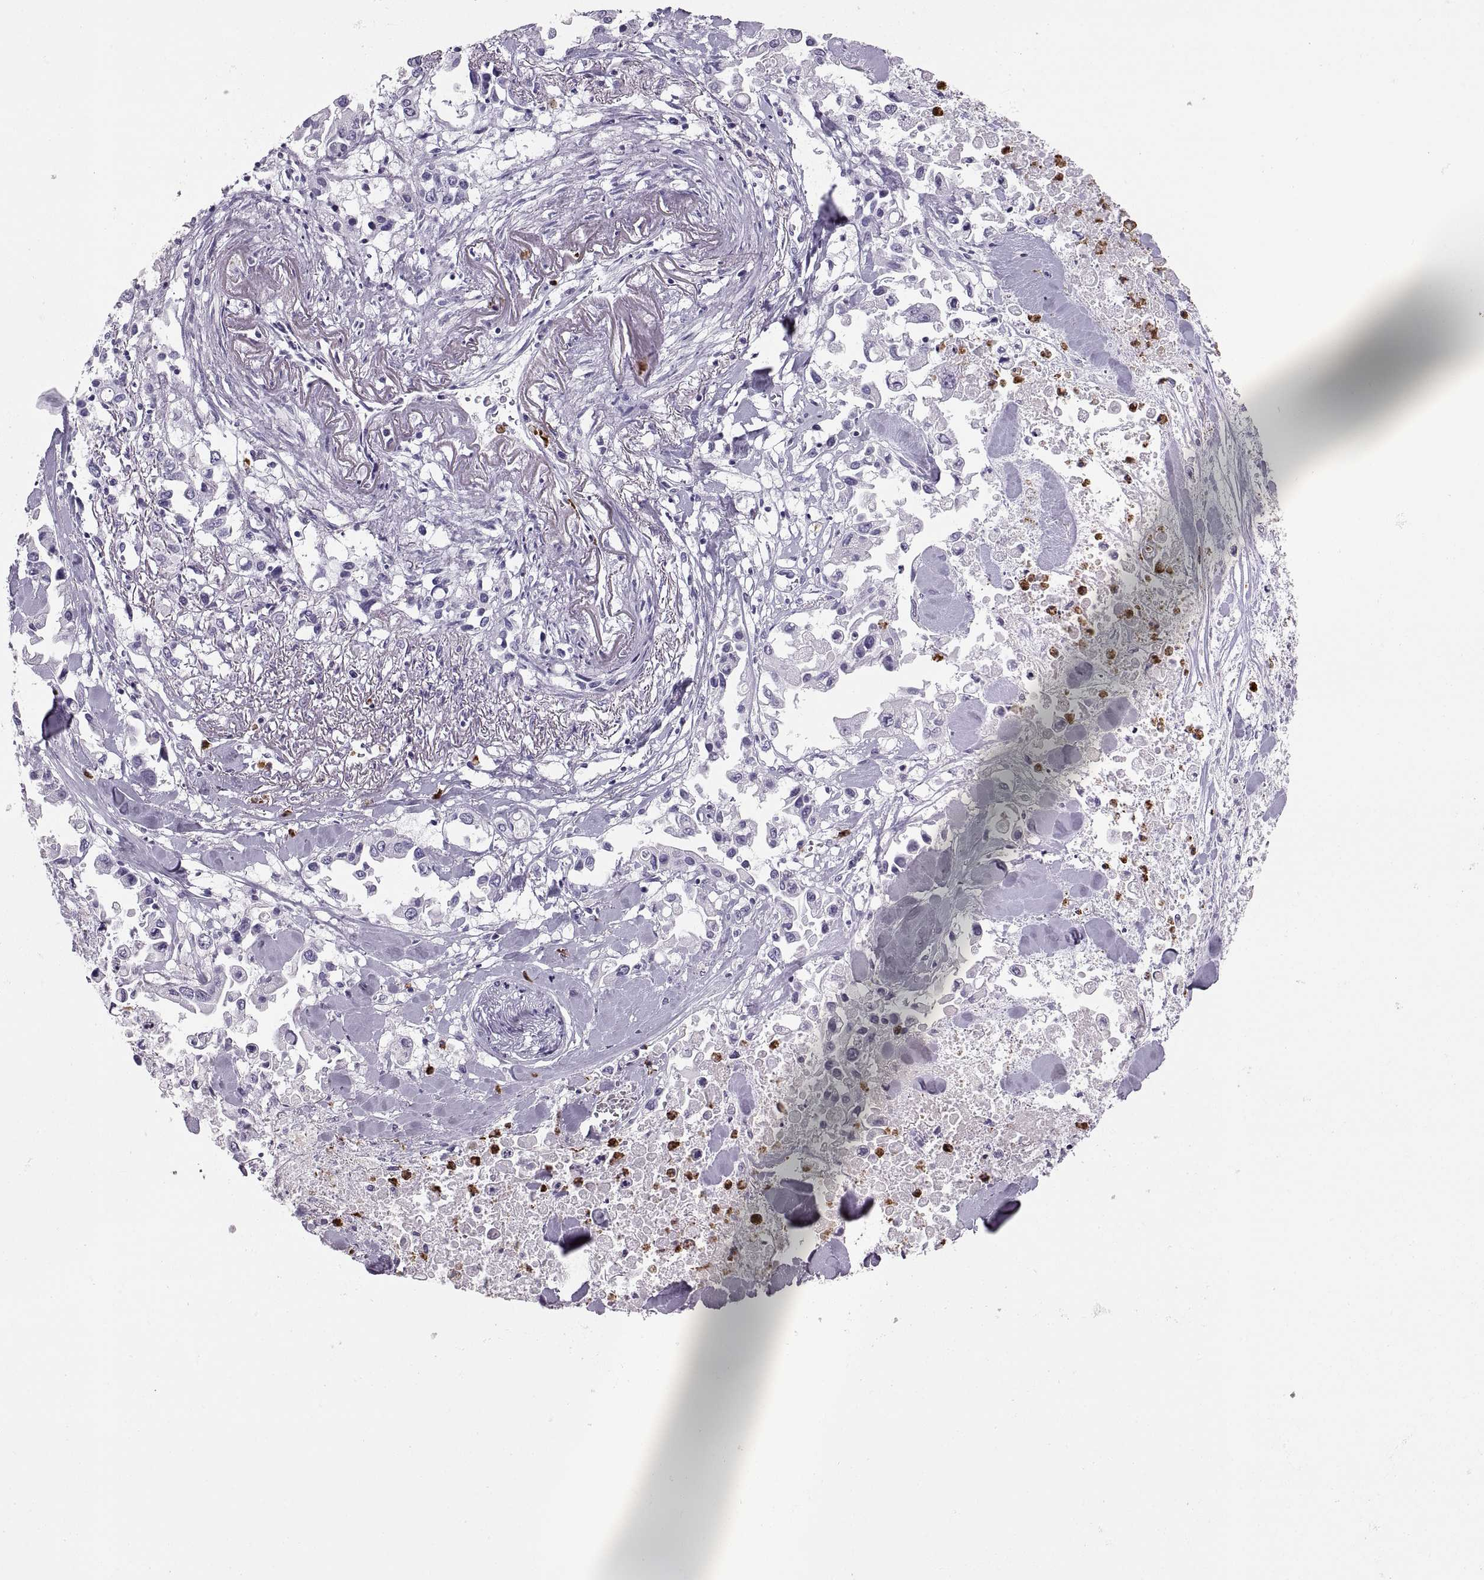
{"staining": {"intensity": "negative", "quantity": "none", "location": "none"}, "tissue": "pancreatic cancer", "cell_type": "Tumor cells", "image_type": "cancer", "snomed": [{"axis": "morphology", "description": "Adenocarcinoma, NOS"}, {"axis": "topography", "description": "Pancreas"}], "caption": "A high-resolution histopathology image shows immunohistochemistry staining of pancreatic adenocarcinoma, which displays no significant staining in tumor cells.", "gene": "MILR1", "patient": {"sex": "female", "age": 83}}